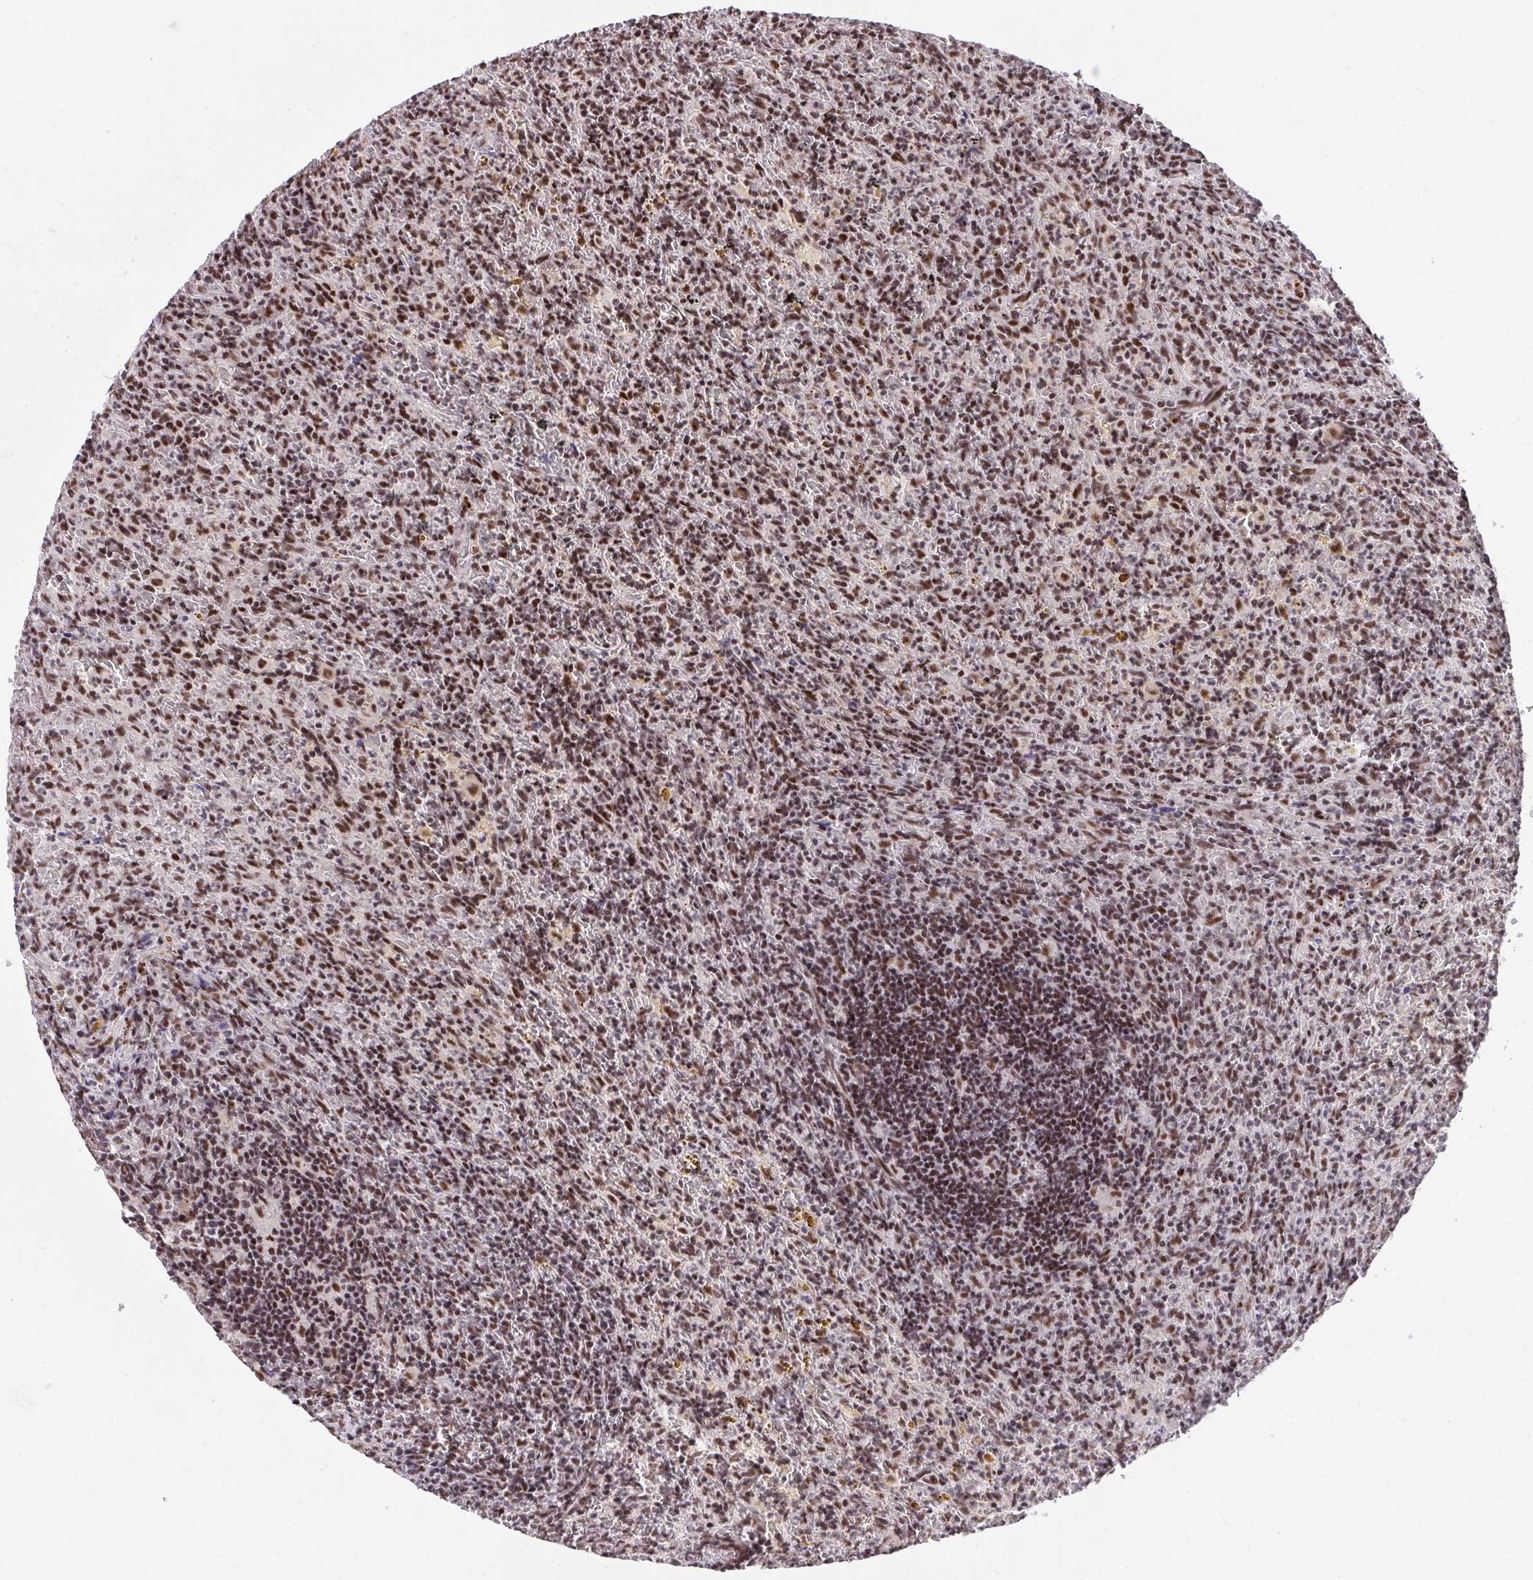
{"staining": {"intensity": "moderate", "quantity": ">75%", "location": "nuclear"}, "tissue": "lymphoma", "cell_type": "Tumor cells", "image_type": "cancer", "snomed": [{"axis": "morphology", "description": "Malignant lymphoma, non-Hodgkin's type, Low grade"}, {"axis": "topography", "description": "Spleen"}], "caption": "Moderate nuclear expression for a protein is present in approximately >75% of tumor cells of low-grade malignant lymphoma, non-Hodgkin's type using IHC.", "gene": "SYNE4", "patient": {"sex": "female", "age": 70}}